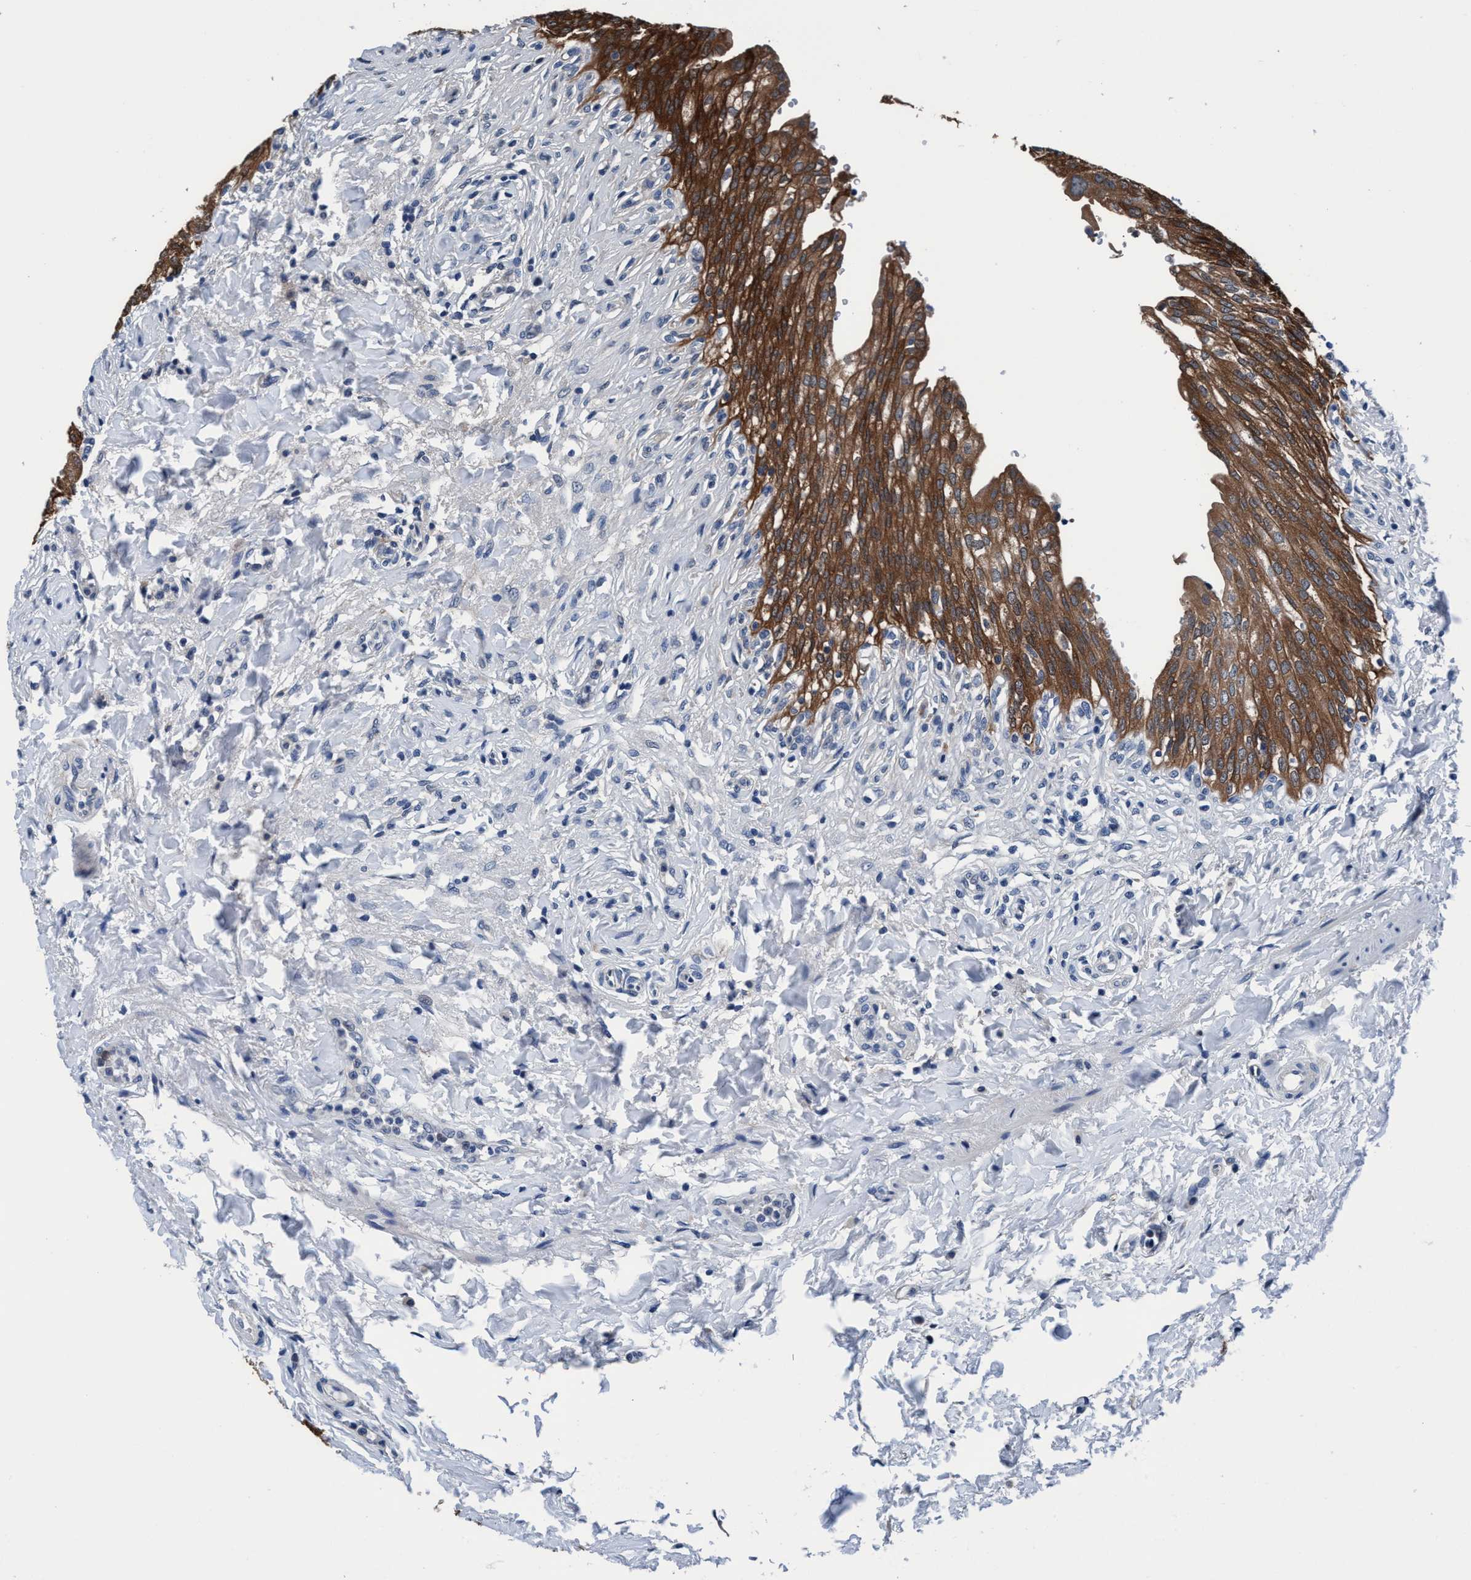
{"staining": {"intensity": "strong", "quantity": "25%-75%", "location": "cytoplasmic/membranous"}, "tissue": "urinary bladder", "cell_type": "Urothelial cells", "image_type": "normal", "snomed": [{"axis": "morphology", "description": "Urothelial carcinoma, High grade"}, {"axis": "topography", "description": "Urinary bladder"}], "caption": "This micrograph reveals benign urinary bladder stained with IHC to label a protein in brown. The cytoplasmic/membranous of urothelial cells show strong positivity for the protein. Nuclei are counter-stained blue.", "gene": "TMEM94", "patient": {"sex": "male", "age": 46}}